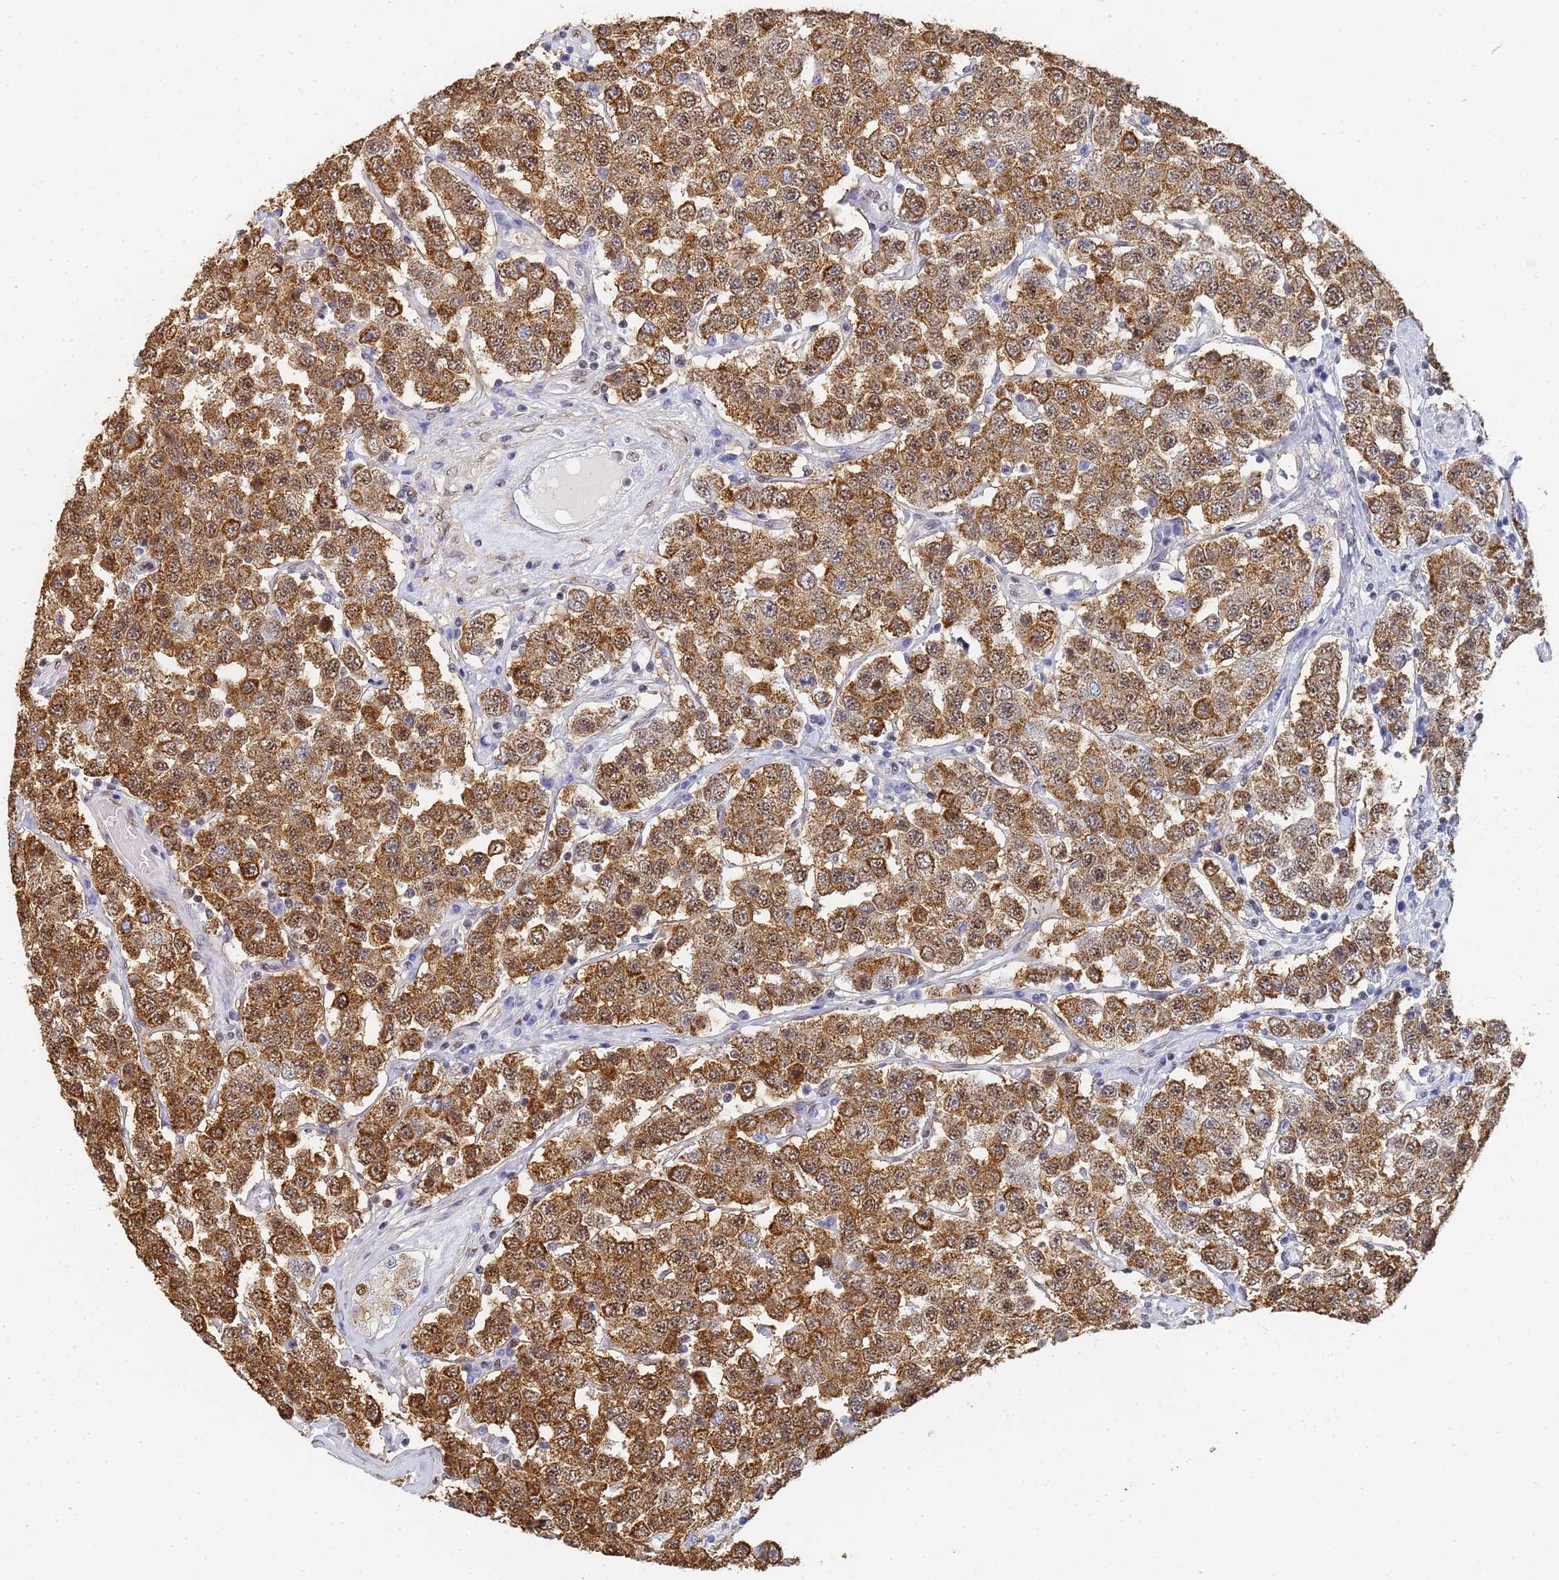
{"staining": {"intensity": "moderate", "quantity": ">75%", "location": "cytoplasmic/membranous,nuclear"}, "tissue": "testis cancer", "cell_type": "Tumor cells", "image_type": "cancer", "snomed": [{"axis": "morphology", "description": "Seminoma, NOS"}, {"axis": "topography", "description": "Testis"}], "caption": "Immunohistochemistry histopathology image of testis cancer (seminoma) stained for a protein (brown), which shows medium levels of moderate cytoplasmic/membranous and nuclear positivity in approximately >75% of tumor cells.", "gene": "PRRT4", "patient": {"sex": "male", "age": 28}}